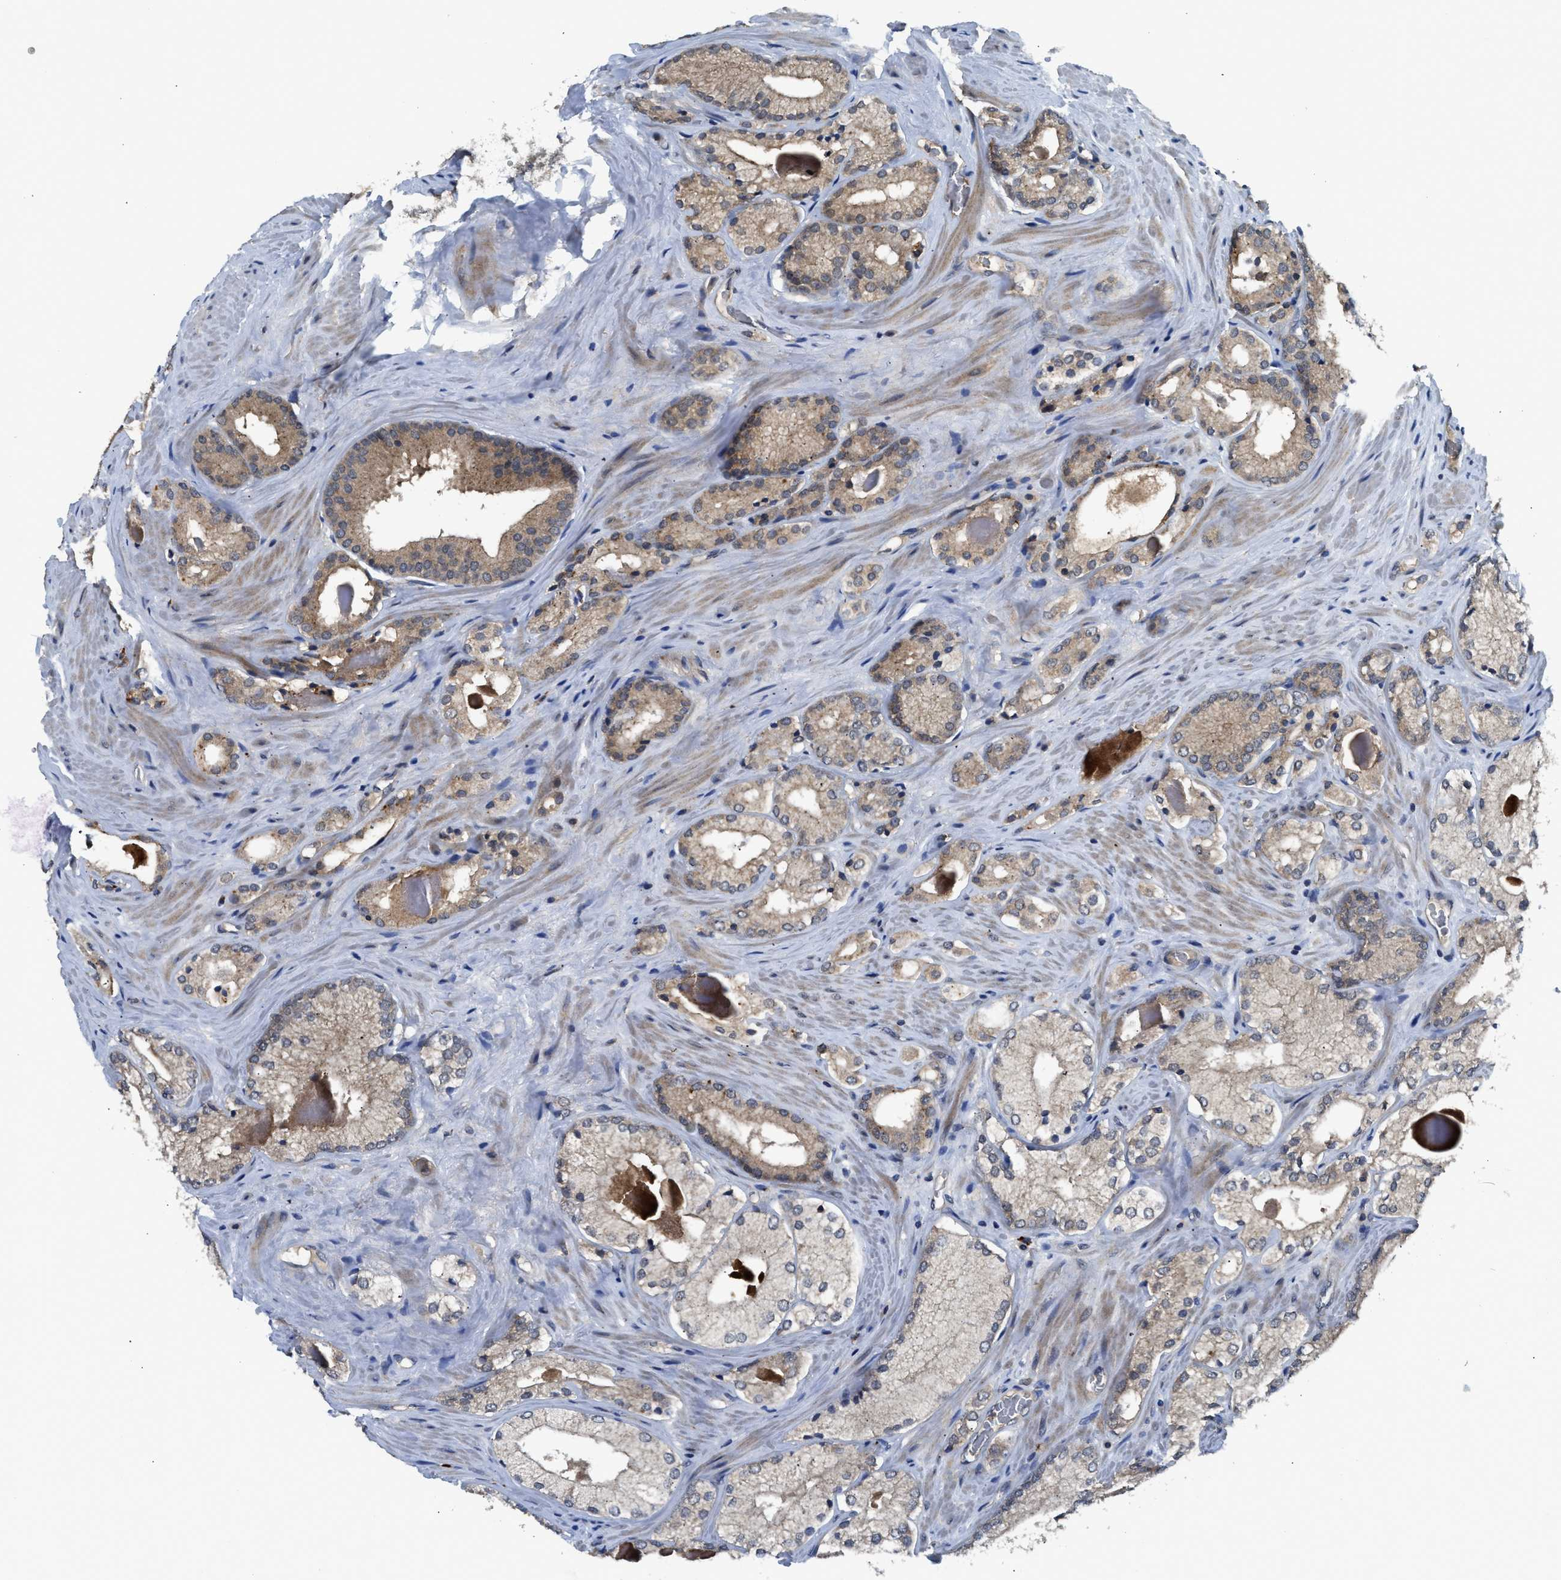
{"staining": {"intensity": "weak", "quantity": "25%-75%", "location": "cytoplasmic/membranous"}, "tissue": "prostate cancer", "cell_type": "Tumor cells", "image_type": "cancer", "snomed": [{"axis": "morphology", "description": "Adenocarcinoma, Low grade"}, {"axis": "topography", "description": "Prostate"}], "caption": "Immunohistochemical staining of human prostate cancer reveals low levels of weak cytoplasmic/membranous positivity in about 25%-75% of tumor cells.", "gene": "PDE7A", "patient": {"sex": "male", "age": 65}}